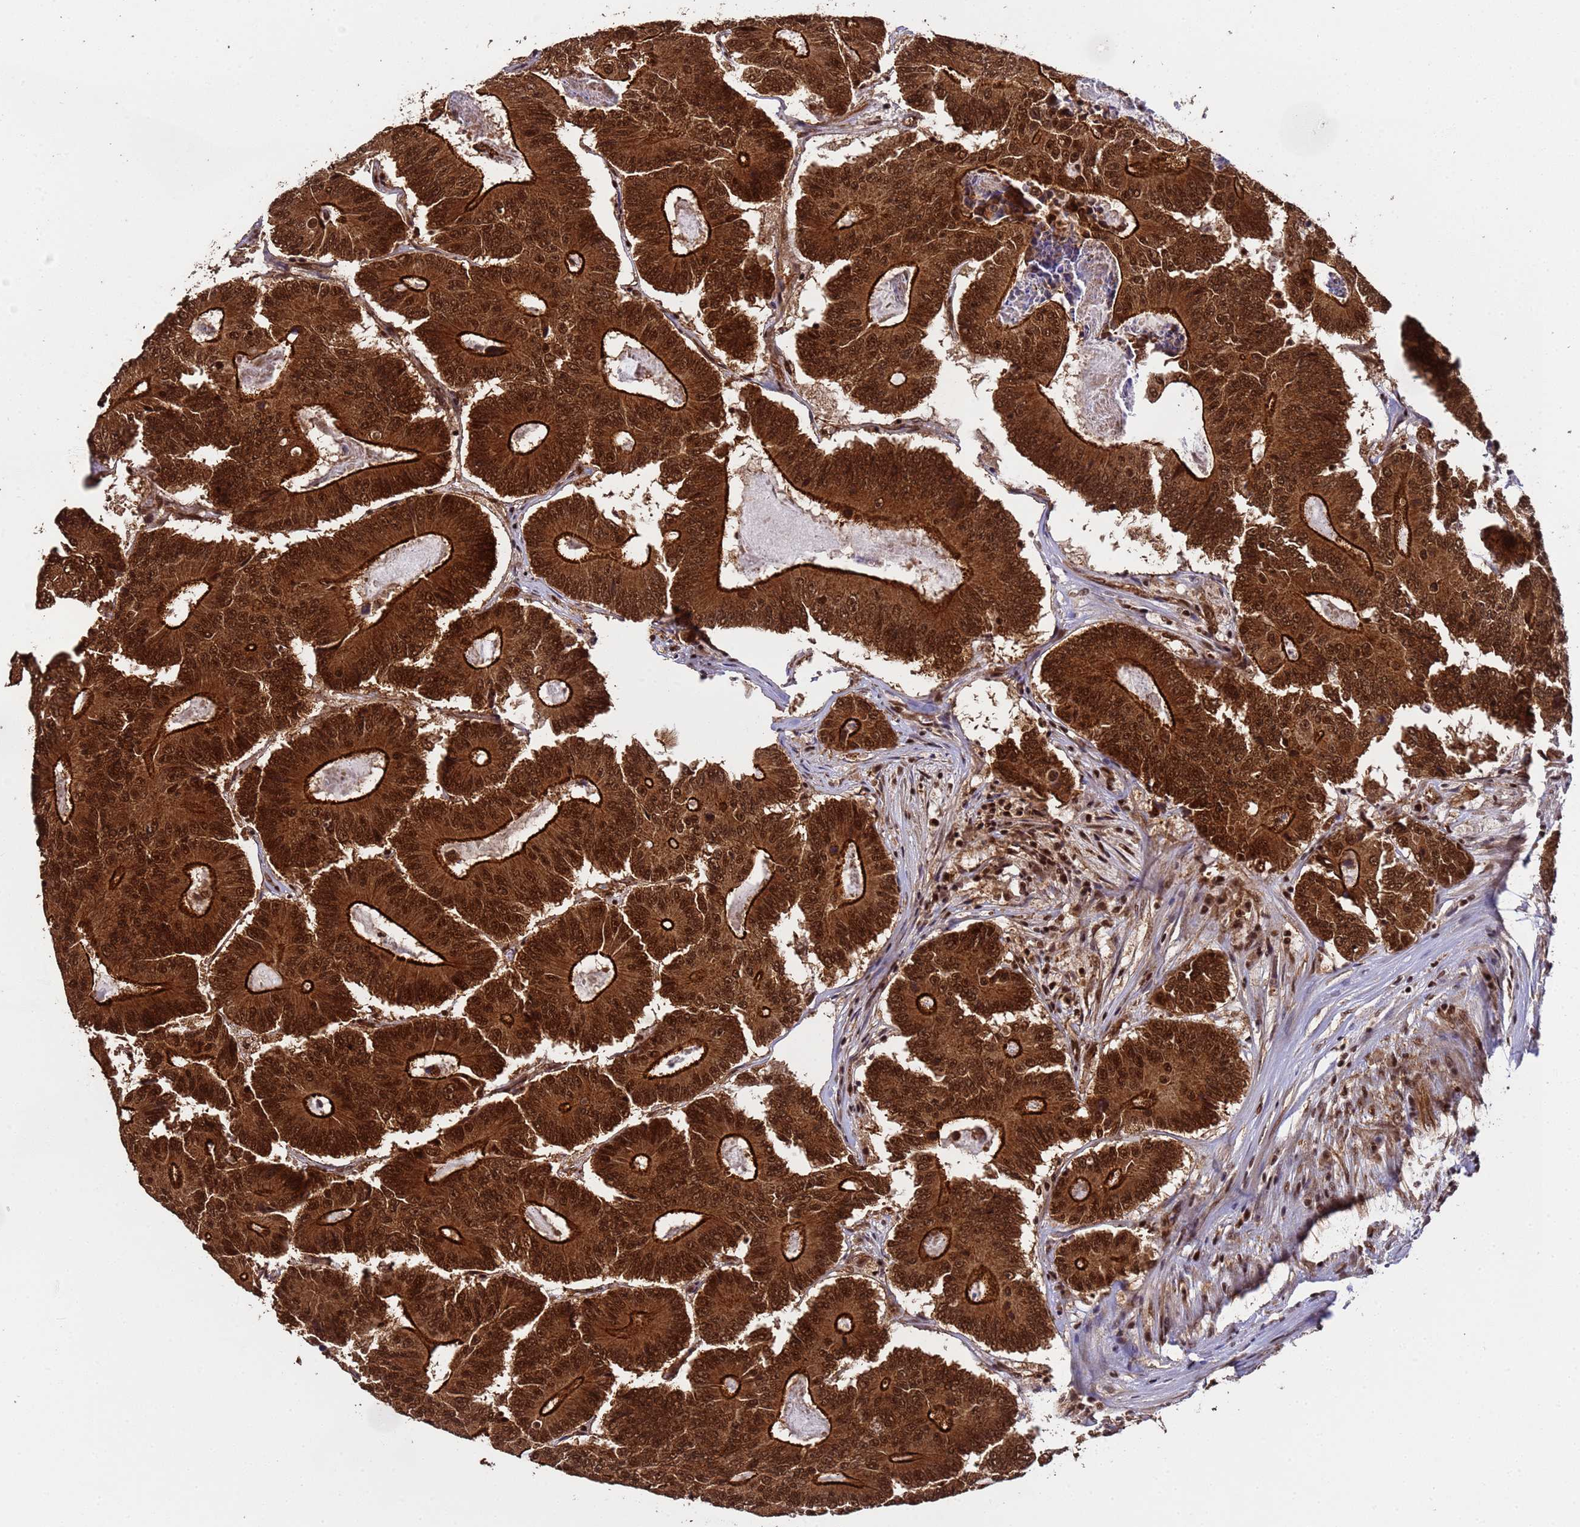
{"staining": {"intensity": "strong", "quantity": ">75%", "location": "cytoplasmic/membranous,nuclear"}, "tissue": "colorectal cancer", "cell_type": "Tumor cells", "image_type": "cancer", "snomed": [{"axis": "morphology", "description": "Adenocarcinoma, NOS"}, {"axis": "topography", "description": "Colon"}], "caption": "Strong cytoplasmic/membranous and nuclear expression is appreciated in about >75% of tumor cells in colorectal cancer. (DAB IHC with brightfield microscopy, high magnification).", "gene": "SYF2", "patient": {"sex": "male", "age": 83}}